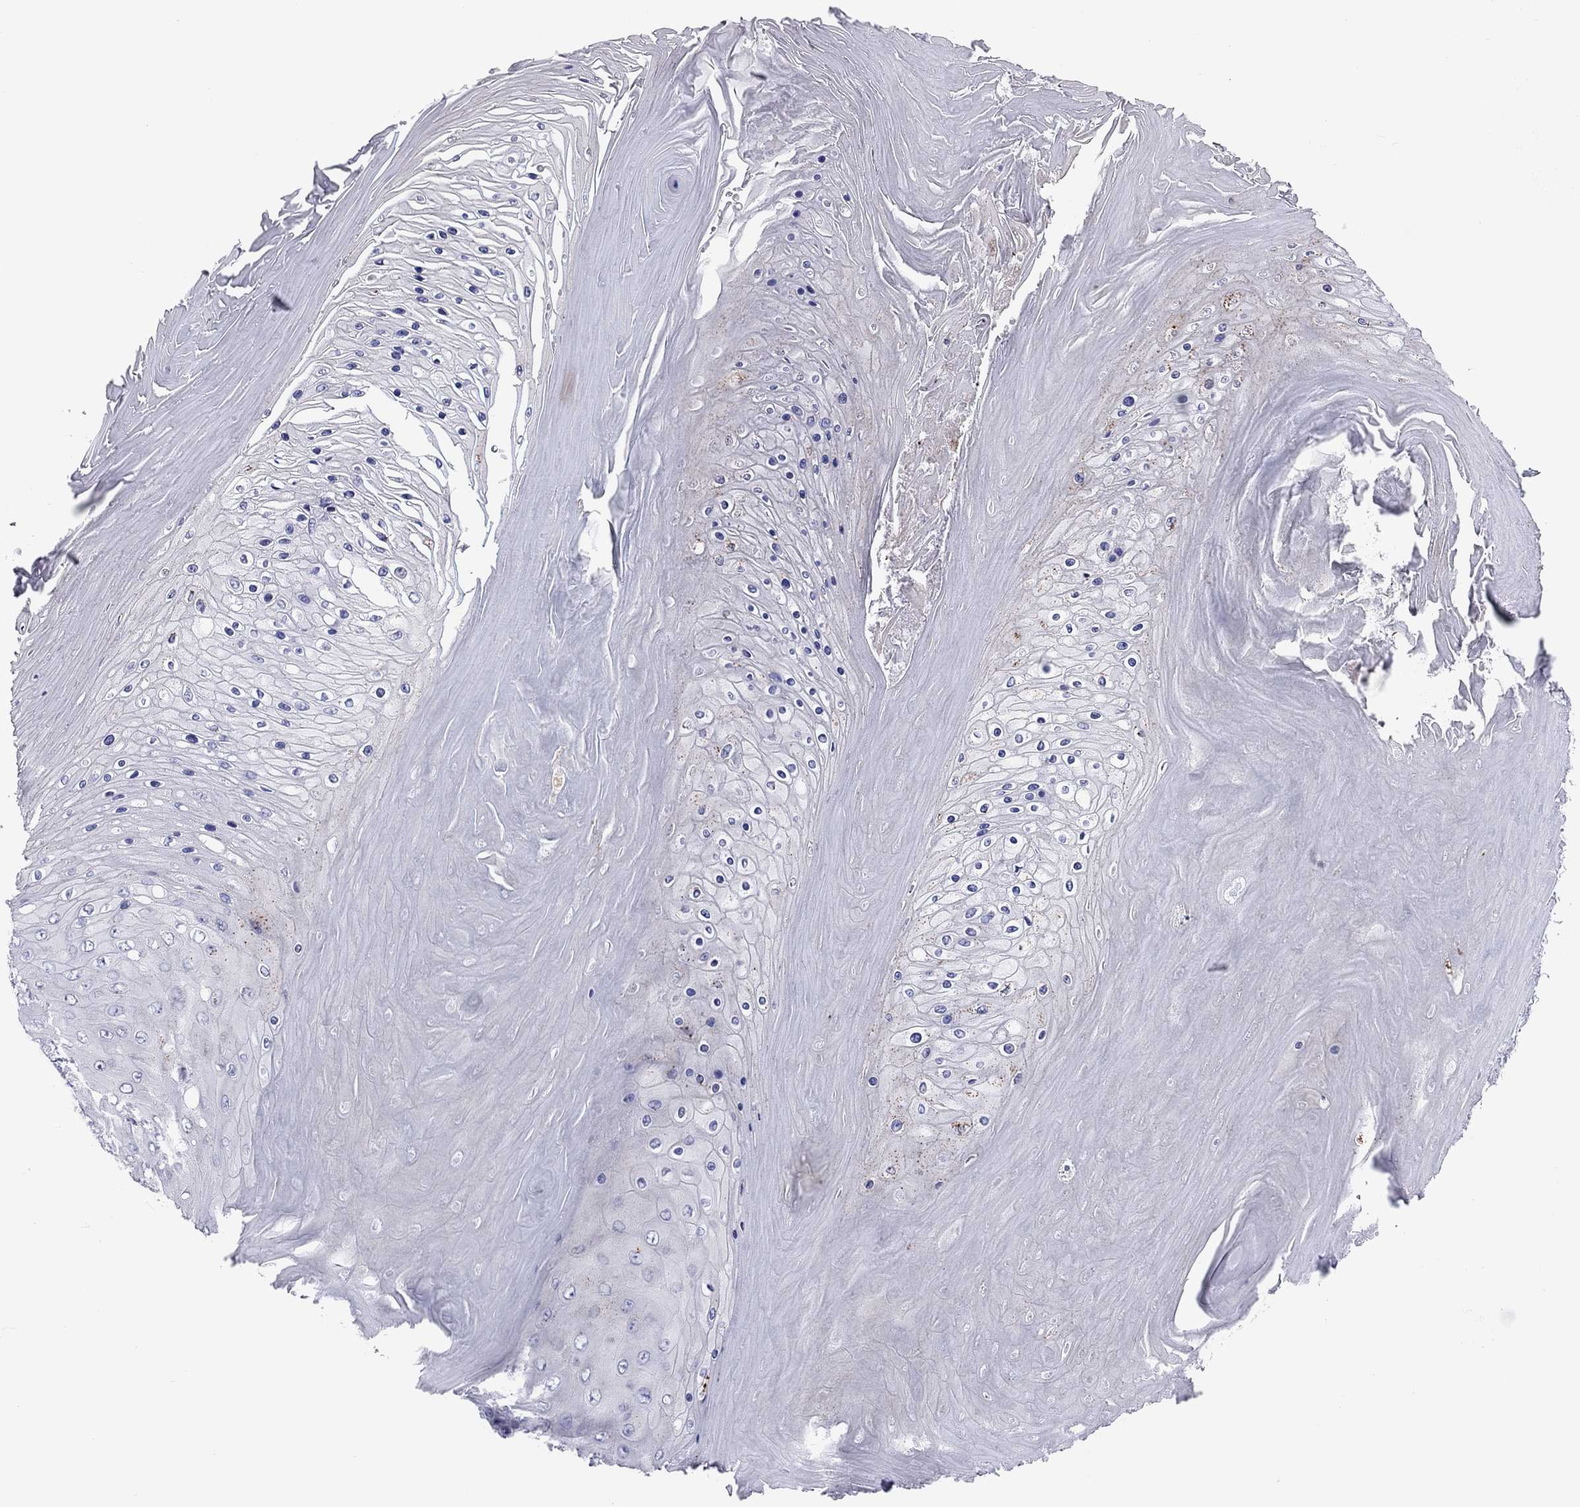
{"staining": {"intensity": "negative", "quantity": "none", "location": "none"}, "tissue": "skin cancer", "cell_type": "Tumor cells", "image_type": "cancer", "snomed": [{"axis": "morphology", "description": "Squamous cell carcinoma, NOS"}, {"axis": "topography", "description": "Skin"}], "caption": "Immunohistochemistry (IHC) photomicrograph of human squamous cell carcinoma (skin) stained for a protein (brown), which demonstrates no staining in tumor cells.", "gene": "ADORA2A", "patient": {"sex": "male", "age": 62}}